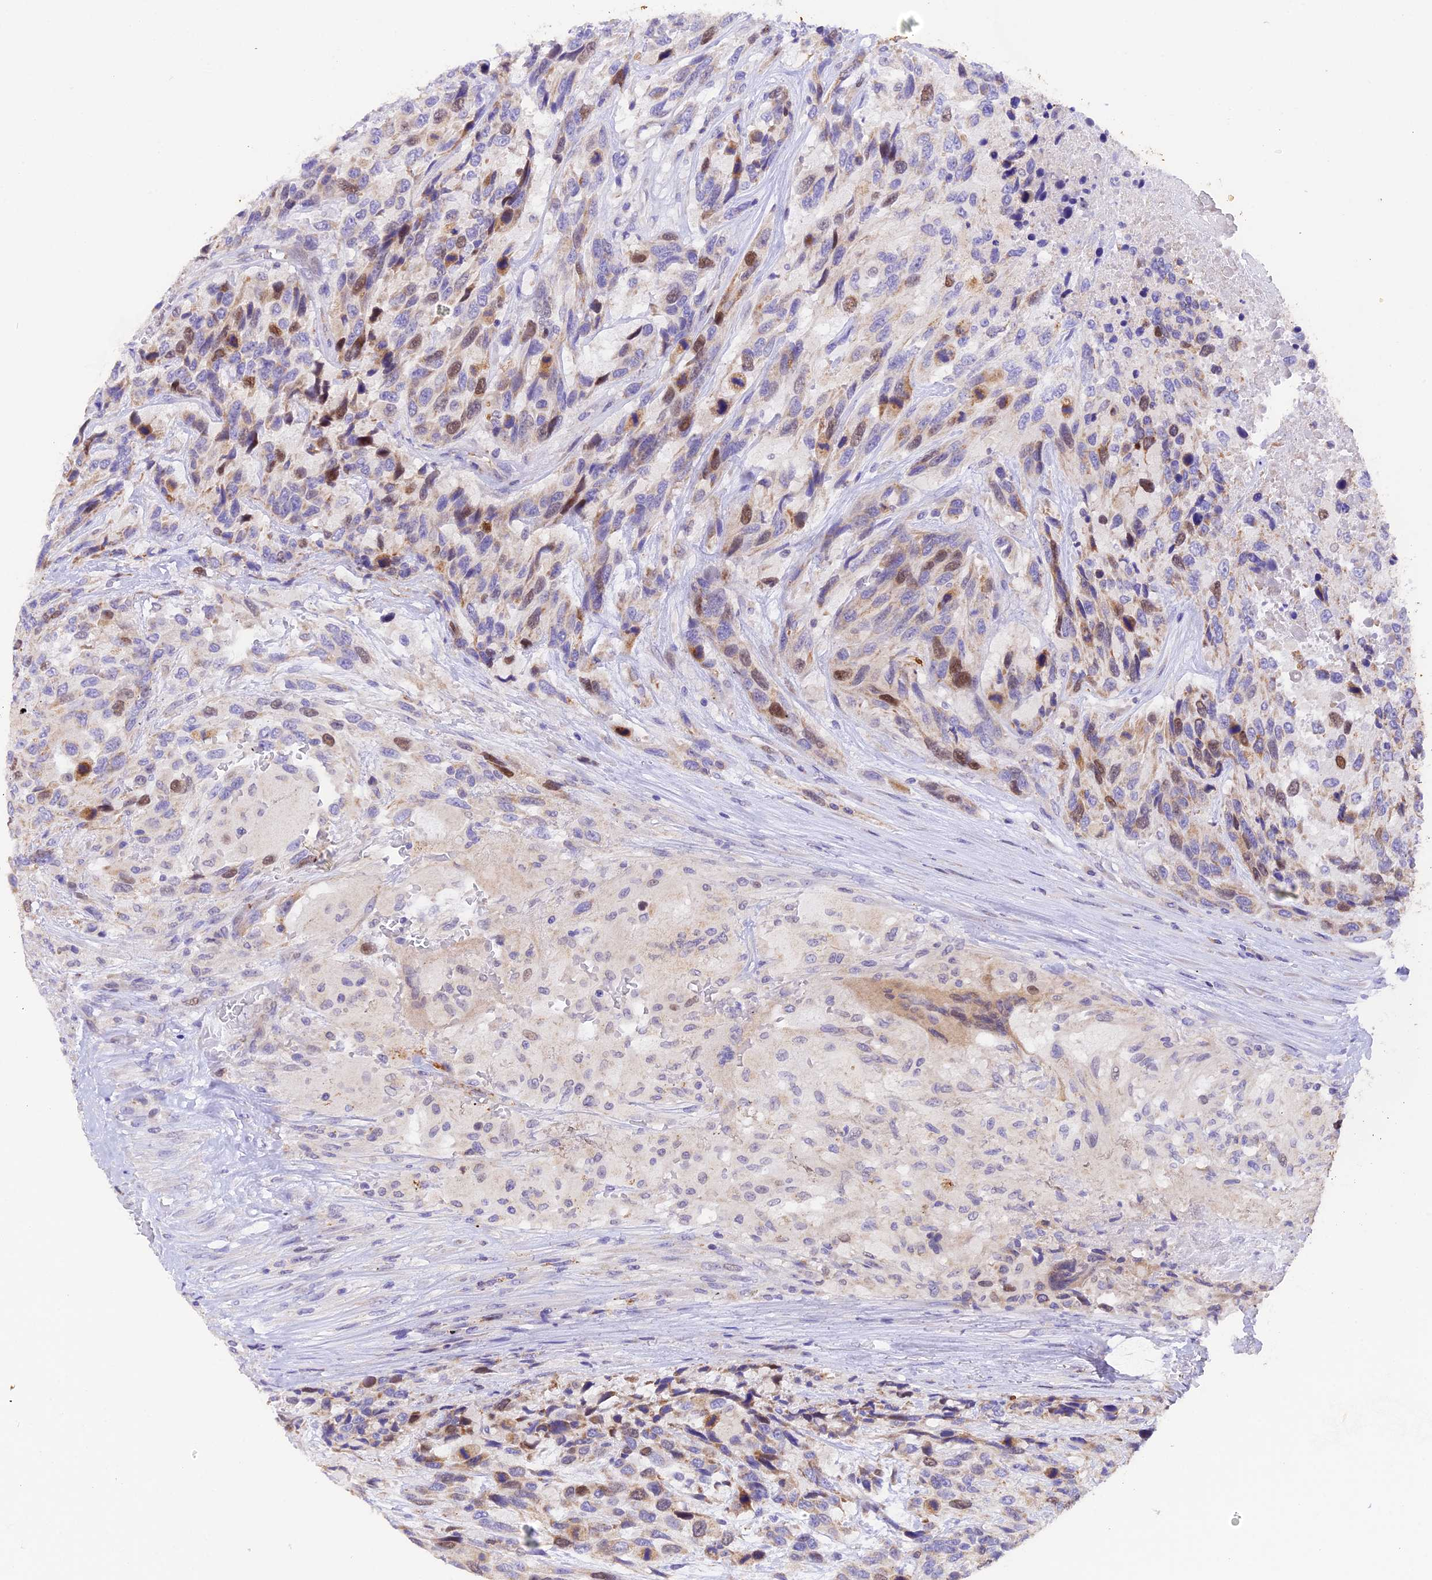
{"staining": {"intensity": "moderate", "quantity": "<25%", "location": "nuclear"}, "tissue": "urothelial cancer", "cell_type": "Tumor cells", "image_type": "cancer", "snomed": [{"axis": "morphology", "description": "Urothelial carcinoma, High grade"}, {"axis": "topography", "description": "Urinary bladder"}], "caption": "IHC of human urothelial cancer shows low levels of moderate nuclear positivity in about <25% of tumor cells. Immunohistochemistry stains the protein in brown and the nuclei are stained blue.", "gene": "PKIA", "patient": {"sex": "female", "age": 70}}